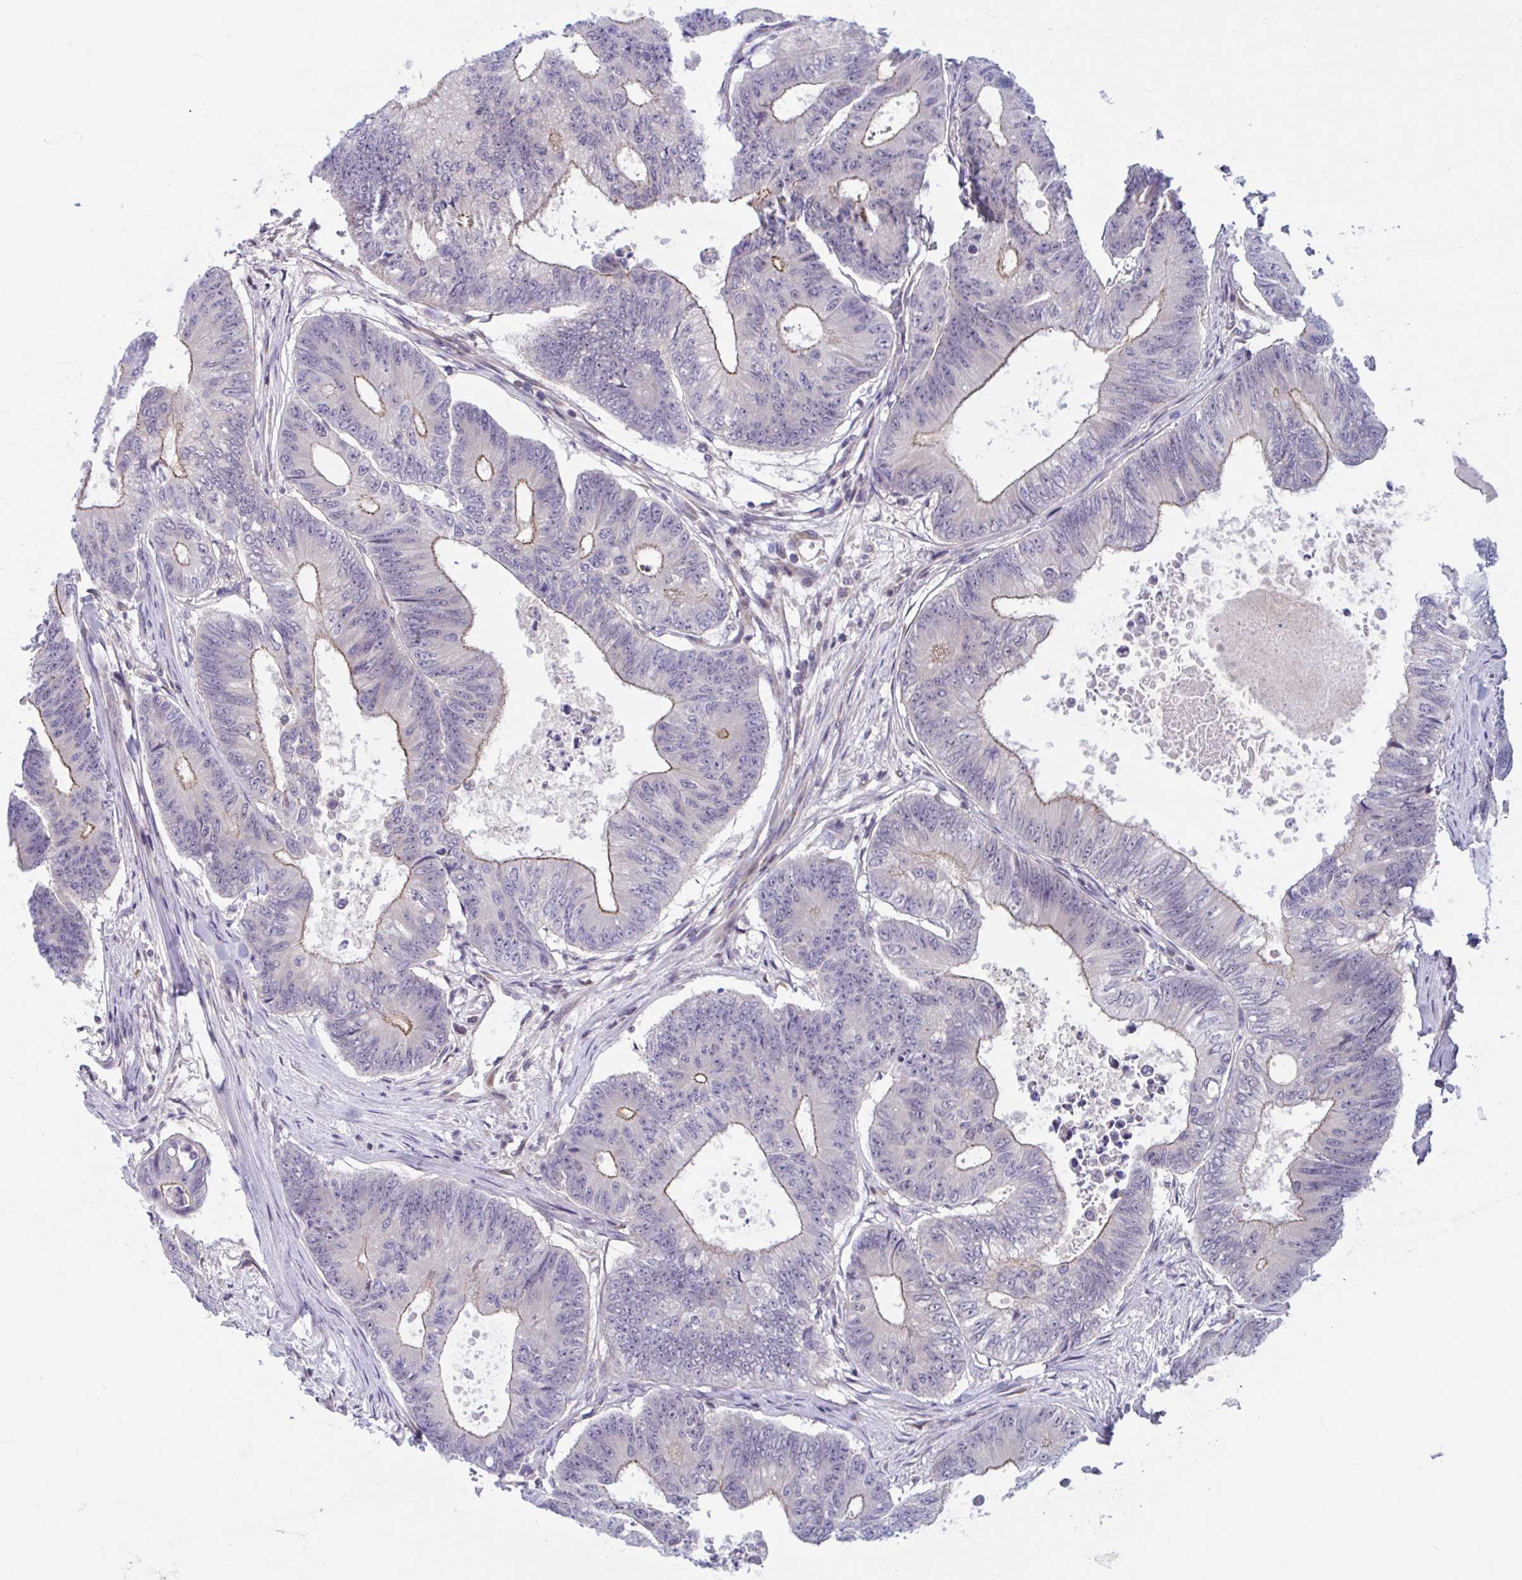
{"staining": {"intensity": "weak", "quantity": "<25%", "location": "cytoplasmic/membranous"}, "tissue": "colorectal cancer", "cell_type": "Tumor cells", "image_type": "cancer", "snomed": [{"axis": "morphology", "description": "Adenocarcinoma, NOS"}, {"axis": "topography", "description": "Colon"}], "caption": "High magnification brightfield microscopy of colorectal cancer (adenocarcinoma) stained with DAB (brown) and counterstained with hematoxylin (blue): tumor cells show no significant staining. Brightfield microscopy of IHC stained with DAB (brown) and hematoxylin (blue), captured at high magnification.", "gene": "SNX11", "patient": {"sex": "female", "age": 48}}